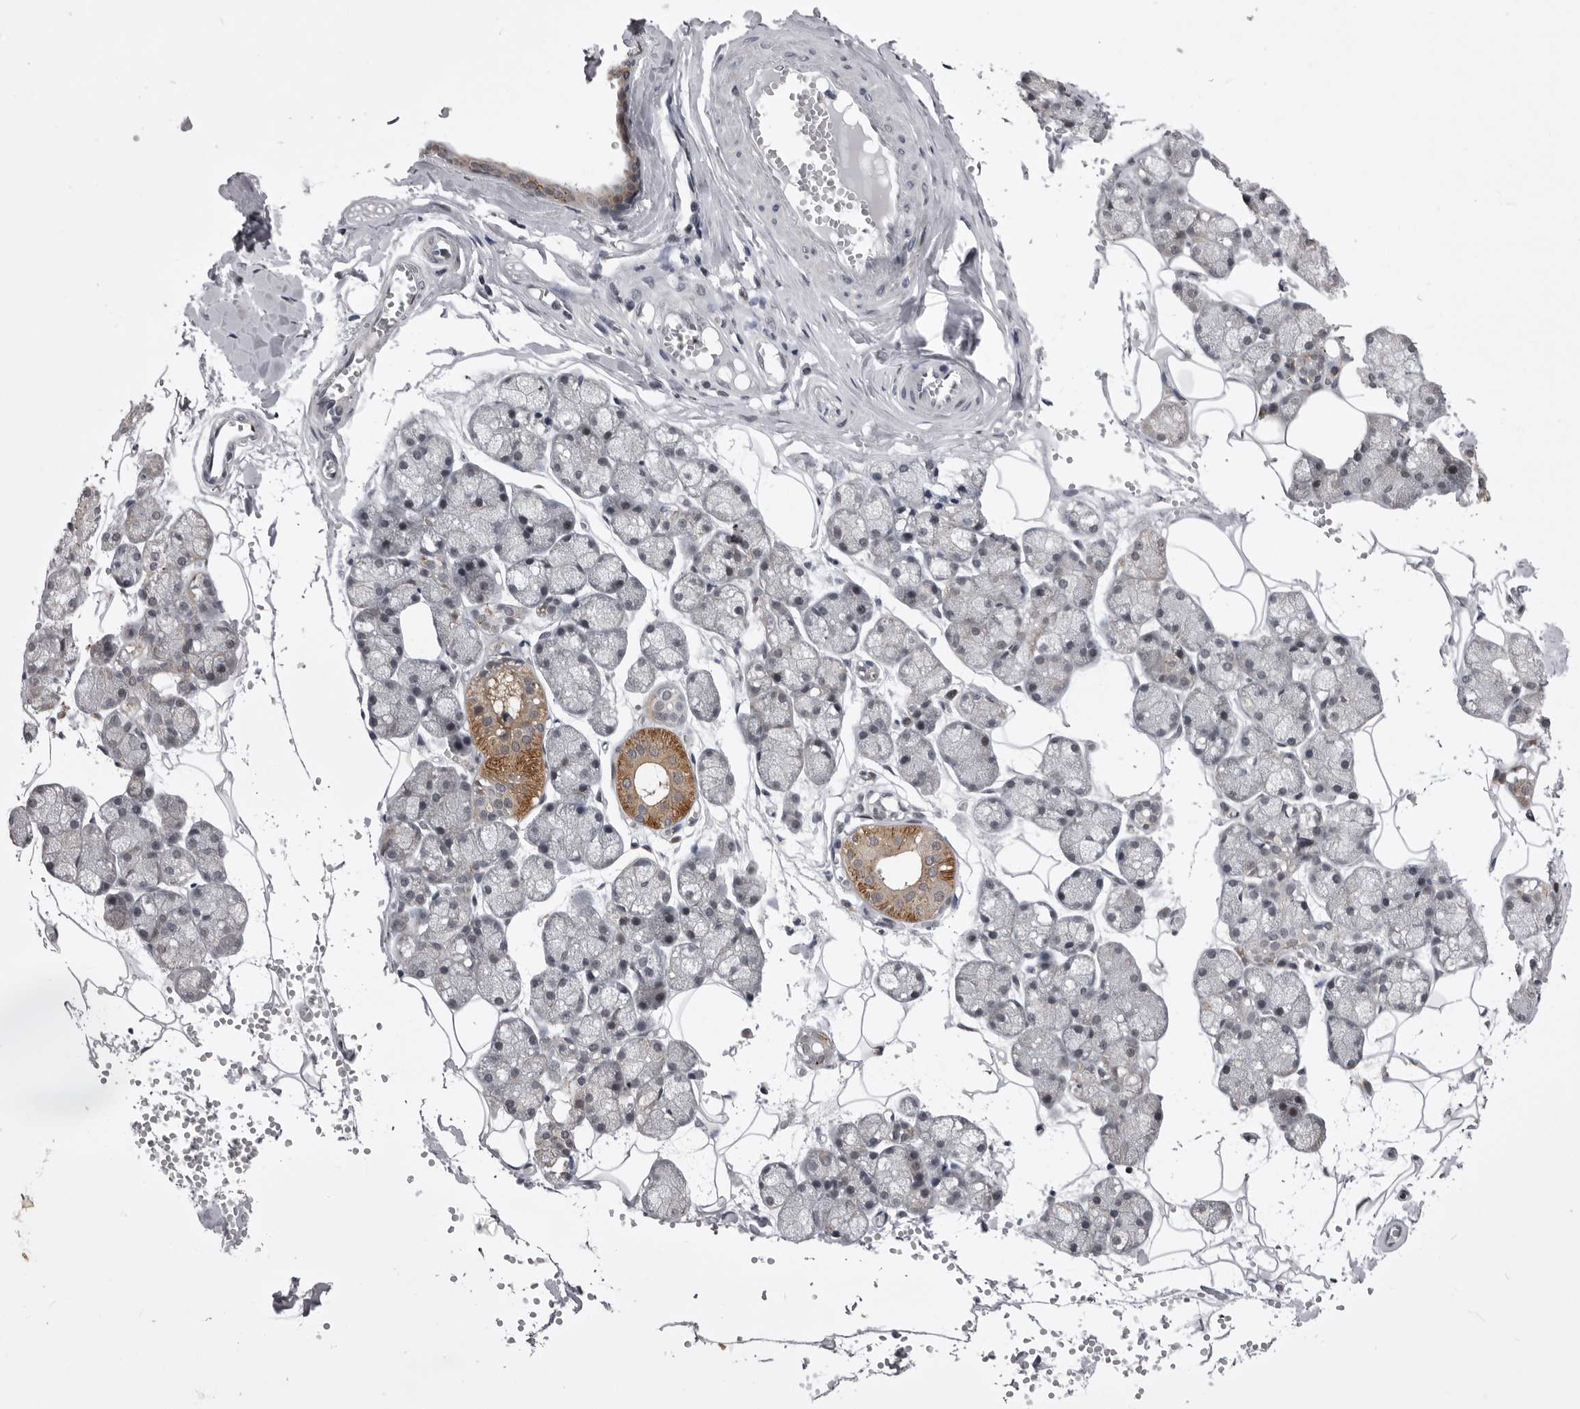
{"staining": {"intensity": "moderate", "quantity": "<25%", "location": "cytoplasmic/membranous"}, "tissue": "salivary gland", "cell_type": "Glandular cells", "image_type": "normal", "snomed": [{"axis": "morphology", "description": "Normal tissue, NOS"}, {"axis": "topography", "description": "Salivary gland"}], "caption": "Immunohistochemistry (IHC) of benign salivary gland exhibits low levels of moderate cytoplasmic/membranous staining in approximately <25% of glandular cells.", "gene": "PRPF3", "patient": {"sex": "male", "age": 62}}